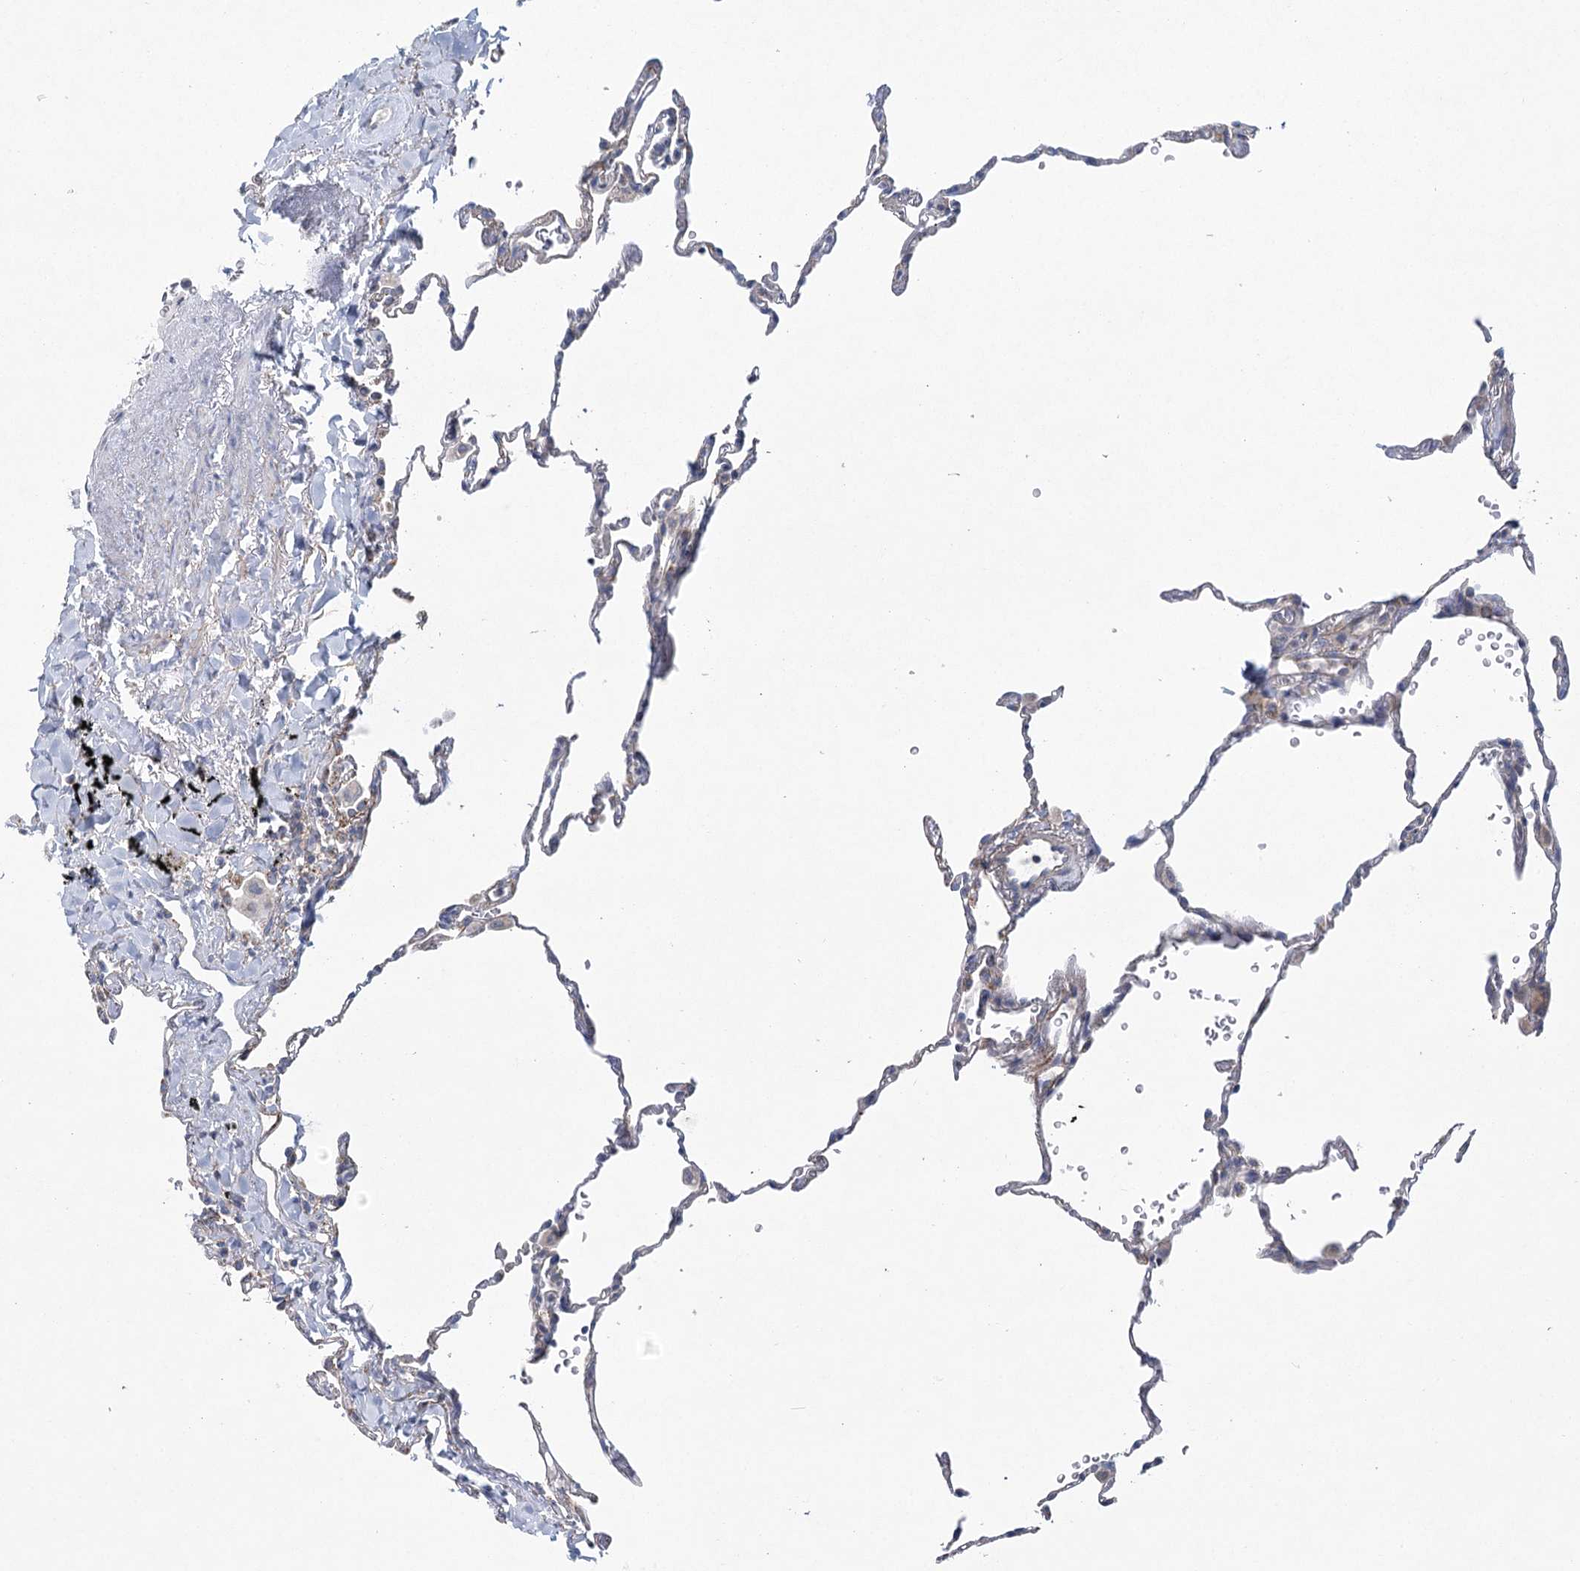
{"staining": {"intensity": "negative", "quantity": "none", "location": "none"}, "tissue": "lung", "cell_type": "Alveolar cells", "image_type": "normal", "snomed": [{"axis": "morphology", "description": "Normal tissue, NOS"}, {"axis": "topography", "description": "Lung"}], "caption": "Alveolar cells show no significant positivity in benign lung.", "gene": "SNX7", "patient": {"sex": "male", "age": 59}}